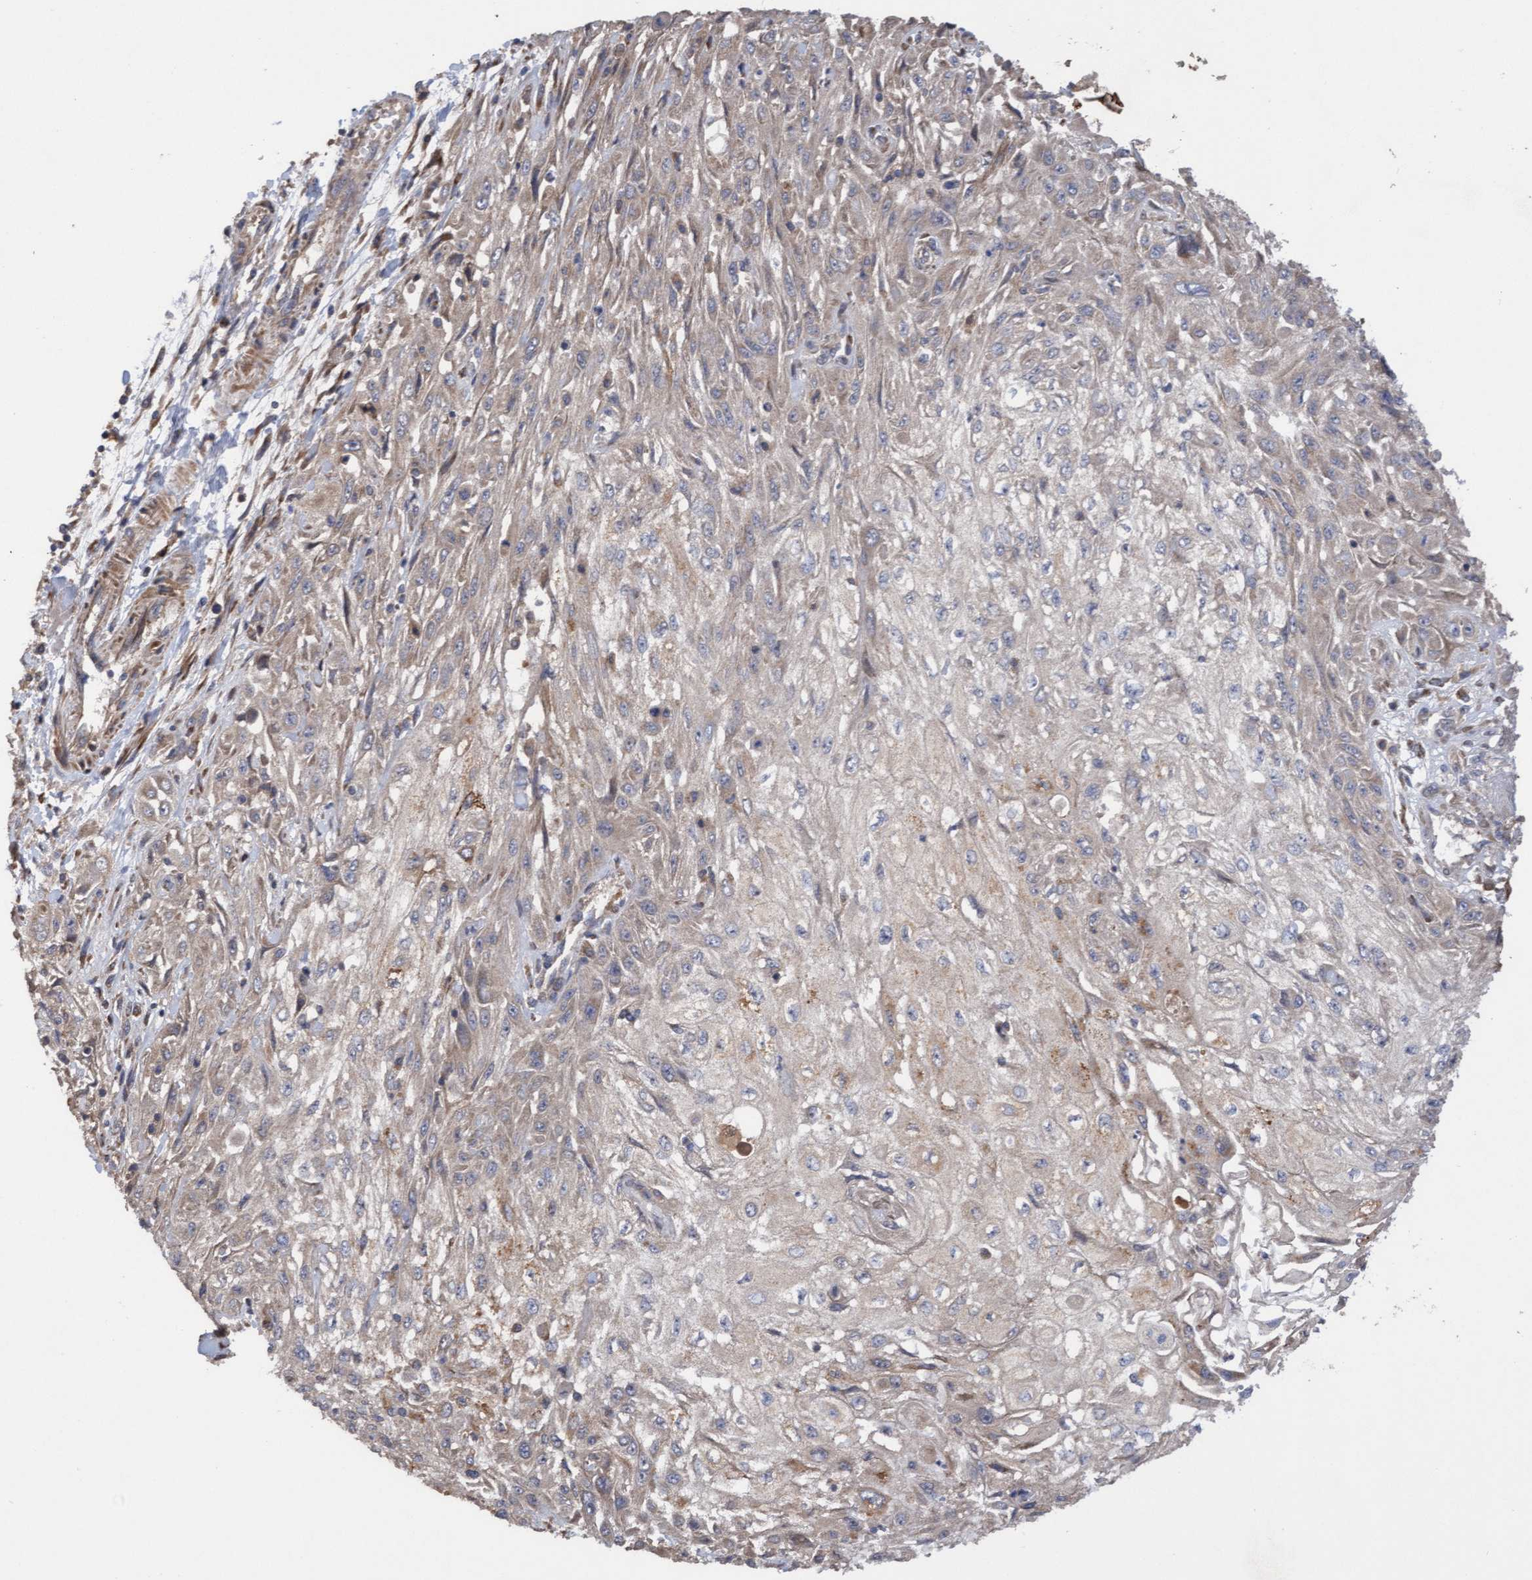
{"staining": {"intensity": "weak", "quantity": "25%-75%", "location": "cytoplasmic/membranous"}, "tissue": "skin cancer", "cell_type": "Tumor cells", "image_type": "cancer", "snomed": [{"axis": "morphology", "description": "Squamous cell carcinoma, NOS"}, {"axis": "morphology", "description": "Squamous cell carcinoma, metastatic, NOS"}, {"axis": "topography", "description": "Skin"}, {"axis": "topography", "description": "Lymph node"}], "caption": "Protein staining of skin squamous cell carcinoma tissue reveals weak cytoplasmic/membranous positivity in about 25%-75% of tumor cells.", "gene": "ELP5", "patient": {"sex": "male", "age": 75}}